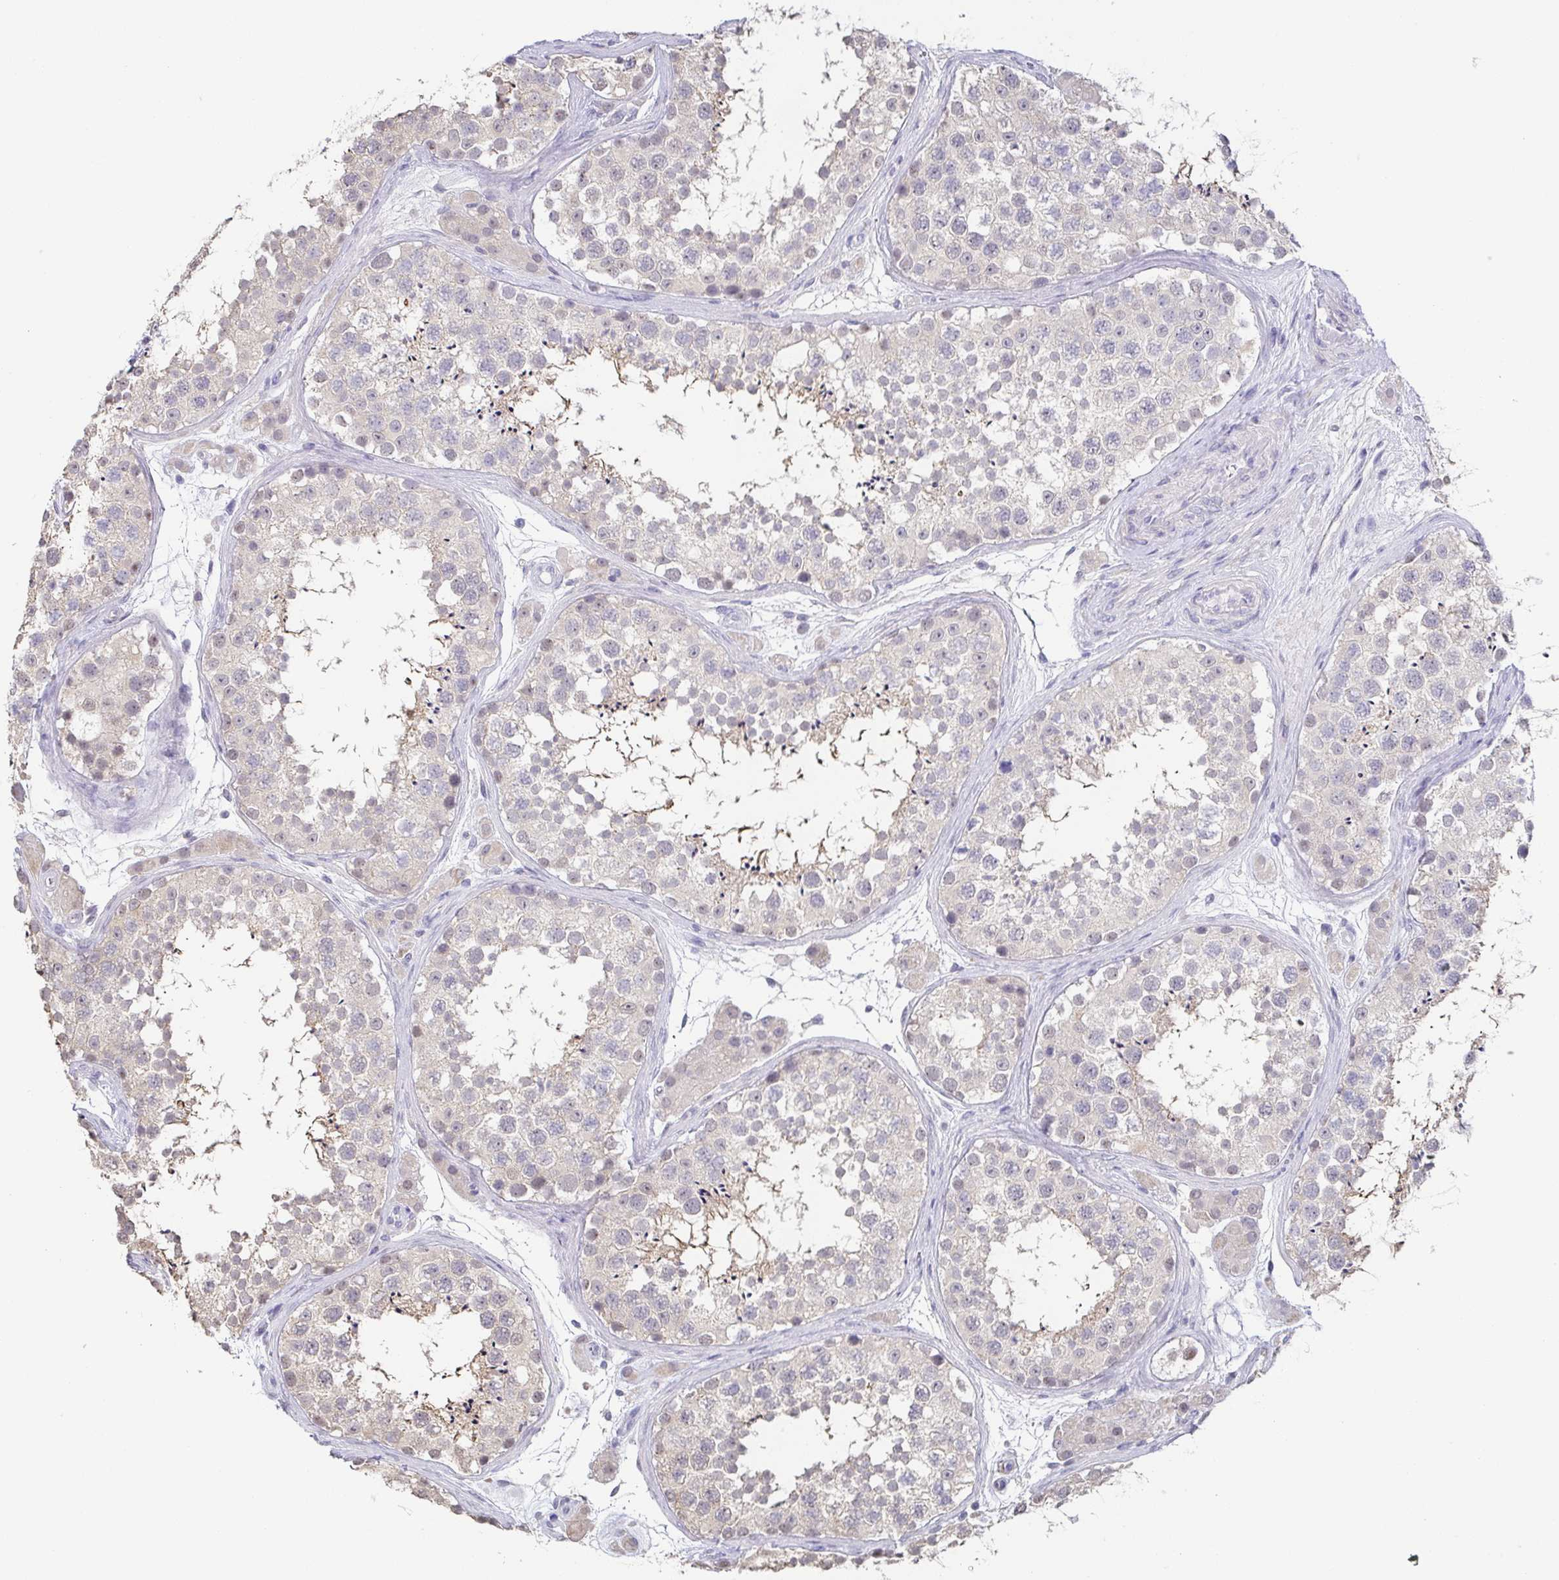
{"staining": {"intensity": "weak", "quantity": "25%-75%", "location": "cytoplasmic/membranous"}, "tissue": "testis", "cell_type": "Cells in seminiferous ducts", "image_type": "normal", "snomed": [{"axis": "morphology", "description": "Normal tissue, NOS"}, {"axis": "topography", "description": "Testis"}], "caption": "Testis was stained to show a protein in brown. There is low levels of weak cytoplasmic/membranous expression in approximately 25%-75% of cells in seminiferous ducts. (DAB = brown stain, brightfield microscopy at high magnification).", "gene": "NEFH", "patient": {"sex": "male", "age": 41}}